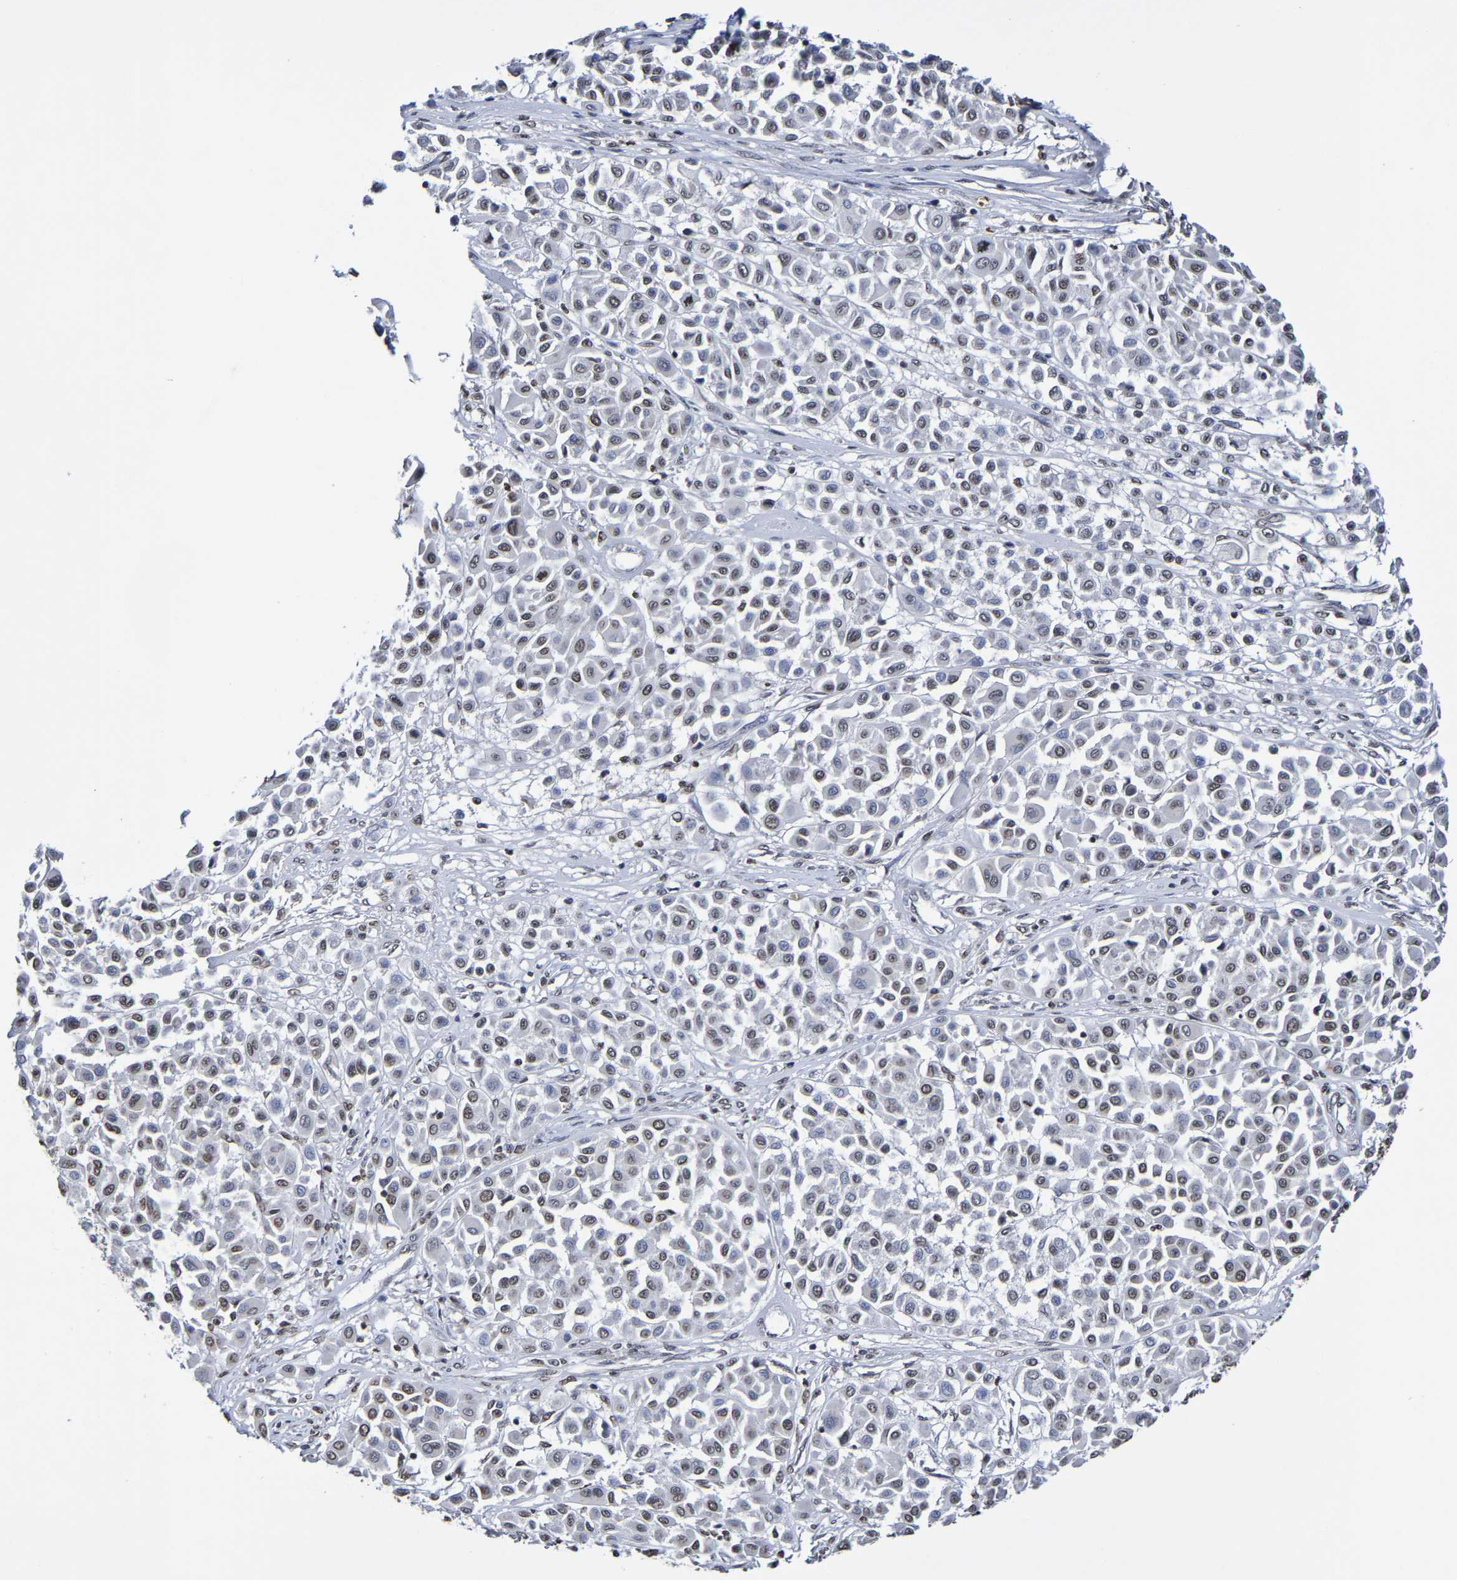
{"staining": {"intensity": "weak", "quantity": "25%-75%", "location": "nuclear"}, "tissue": "melanoma", "cell_type": "Tumor cells", "image_type": "cancer", "snomed": [{"axis": "morphology", "description": "Malignant melanoma, Metastatic site"}, {"axis": "topography", "description": "Soft tissue"}], "caption": "Melanoma stained for a protein exhibits weak nuclear positivity in tumor cells.", "gene": "ATF4", "patient": {"sex": "male", "age": 41}}